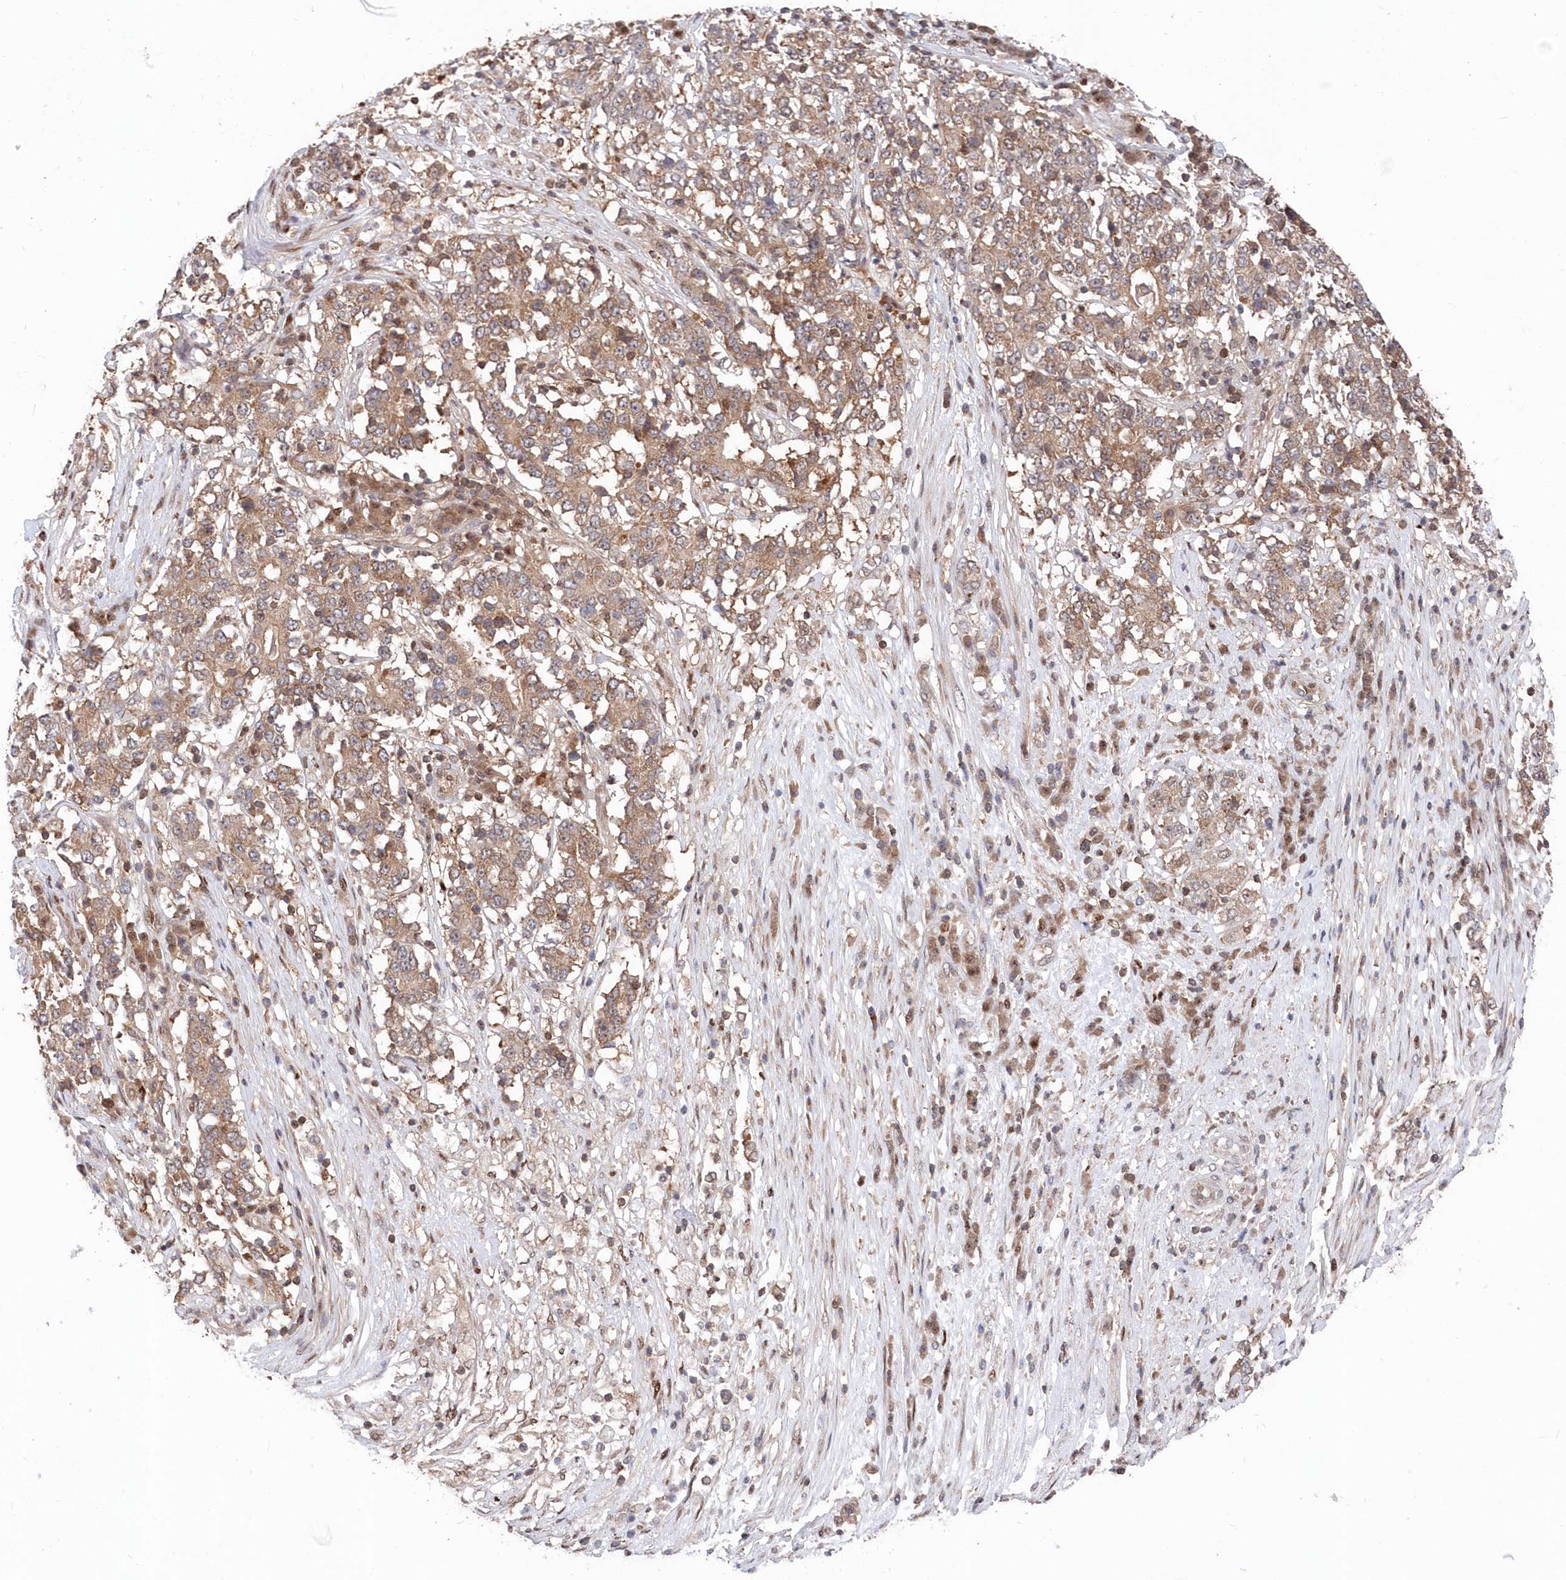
{"staining": {"intensity": "moderate", "quantity": ">75%", "location": "cytoplasmic/membranous"}, "tissue": "stomach cancer", "cell_type": "Tumor cells", "image_type": "cancer", "snomed": [{"axis": "morphology", "description": "Adenocarcinoma, NOS"}, {"axis": "topography", "description": "Stomach"}], "caption": "This histopathology image demonstrates stomach adenocarcinoma stained with IHC to label a protein in brown. The cytoplasmic/membranous of tumor cells show moderate positivity for the protein. Nuclei are counter-stained blue.", "gene": "ABHD14B", "patient": {"sex": "male", "age": 59}}